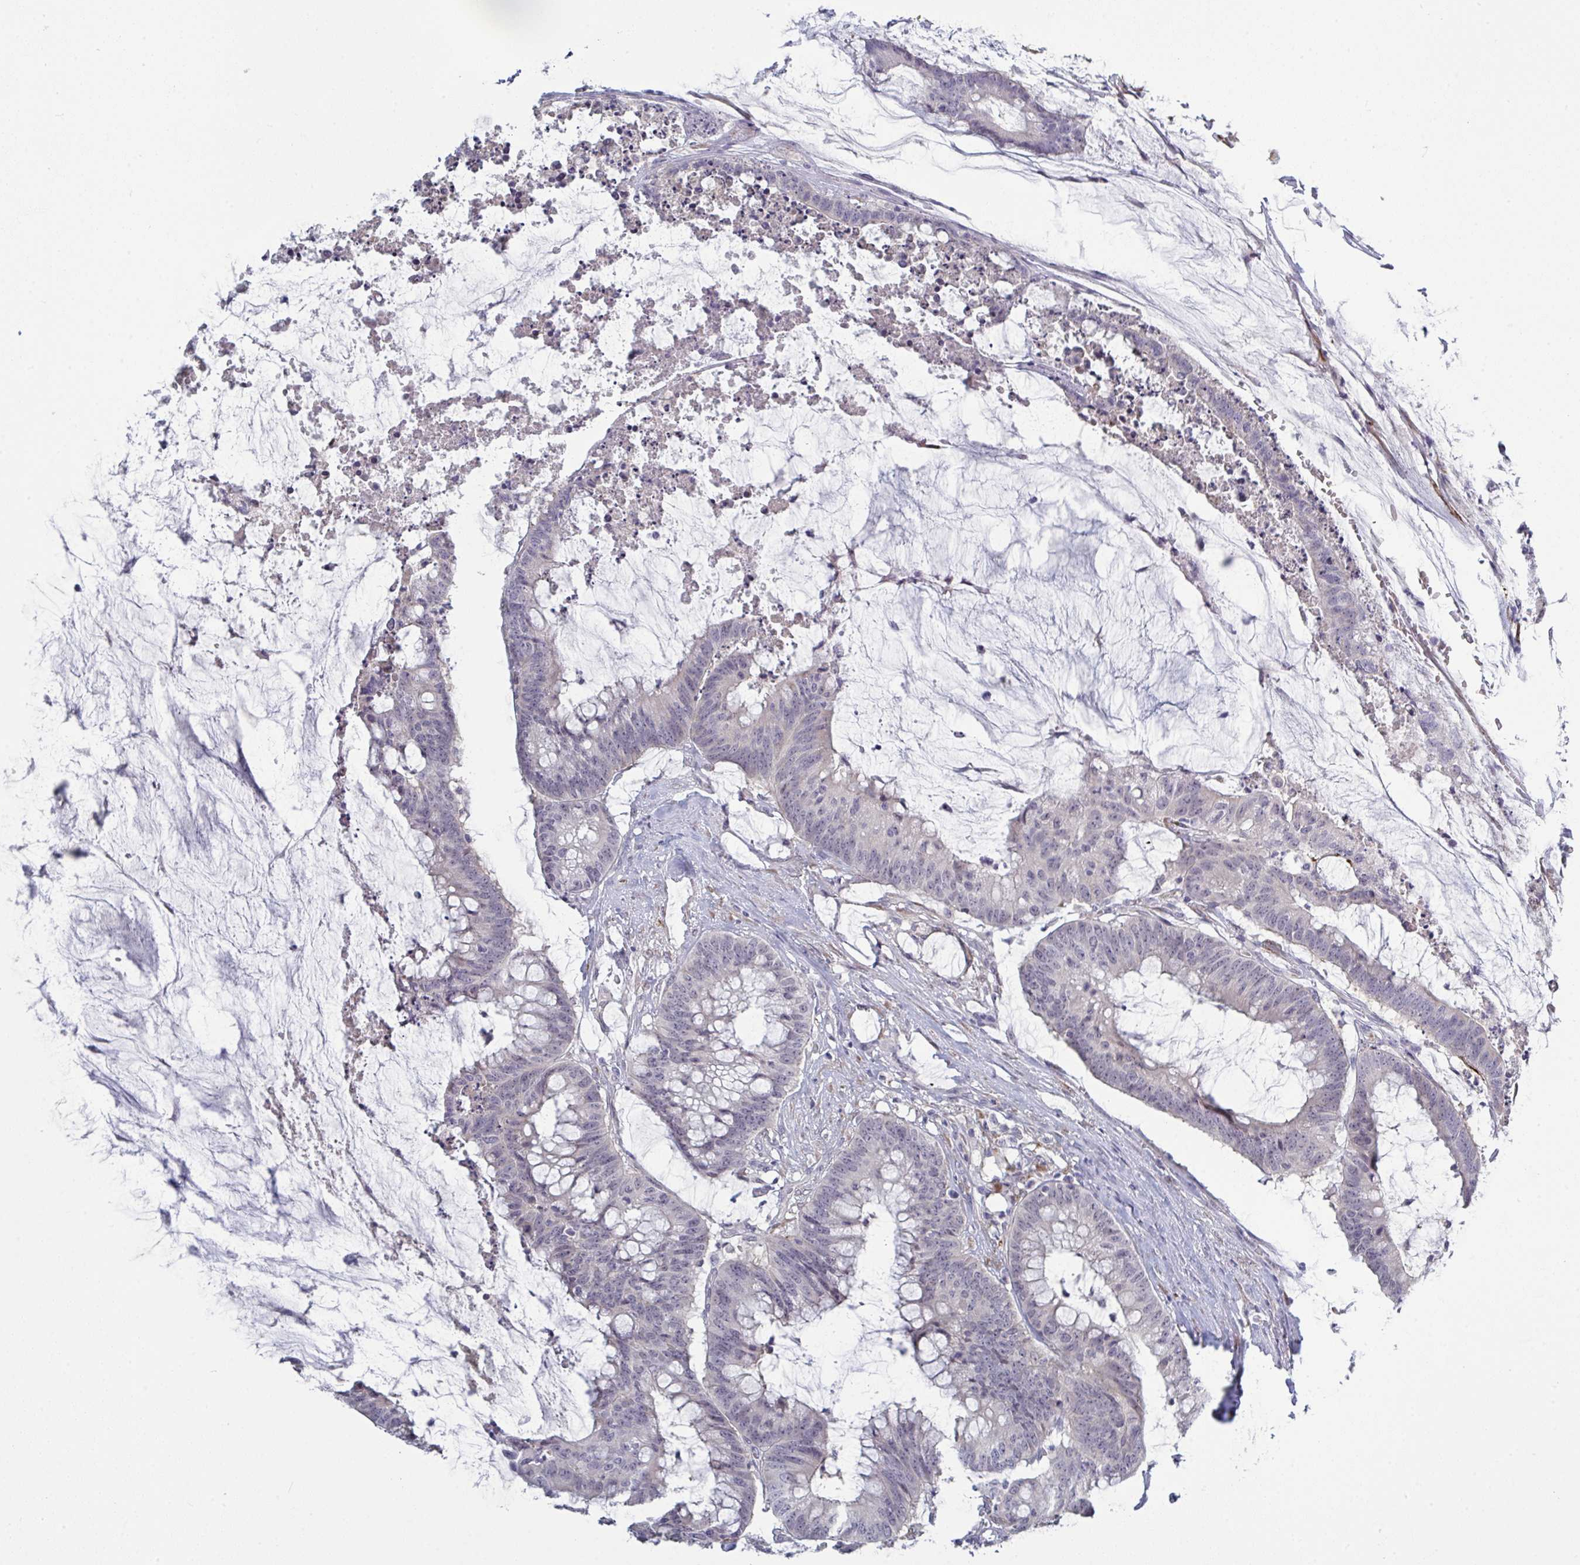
{"staining": {"intensity": "negative", "quantity": "none", "location": "none"}, "tissue": "colorectal cancer", "cell_type": "Tumor cells", "image_type": "cancer", "snomed": [{"axis": "morphology", "description": "Adenocarcinoma, NOS"}, {"axis": "topography", "description": "Colon"}], "caption": "This is an IHC micrograph of human adenocarcinoma (colorectal). There is no expression in tumor cells.", "gene": "ZNF784", "patient": {"sex": "male", "age": 62}}